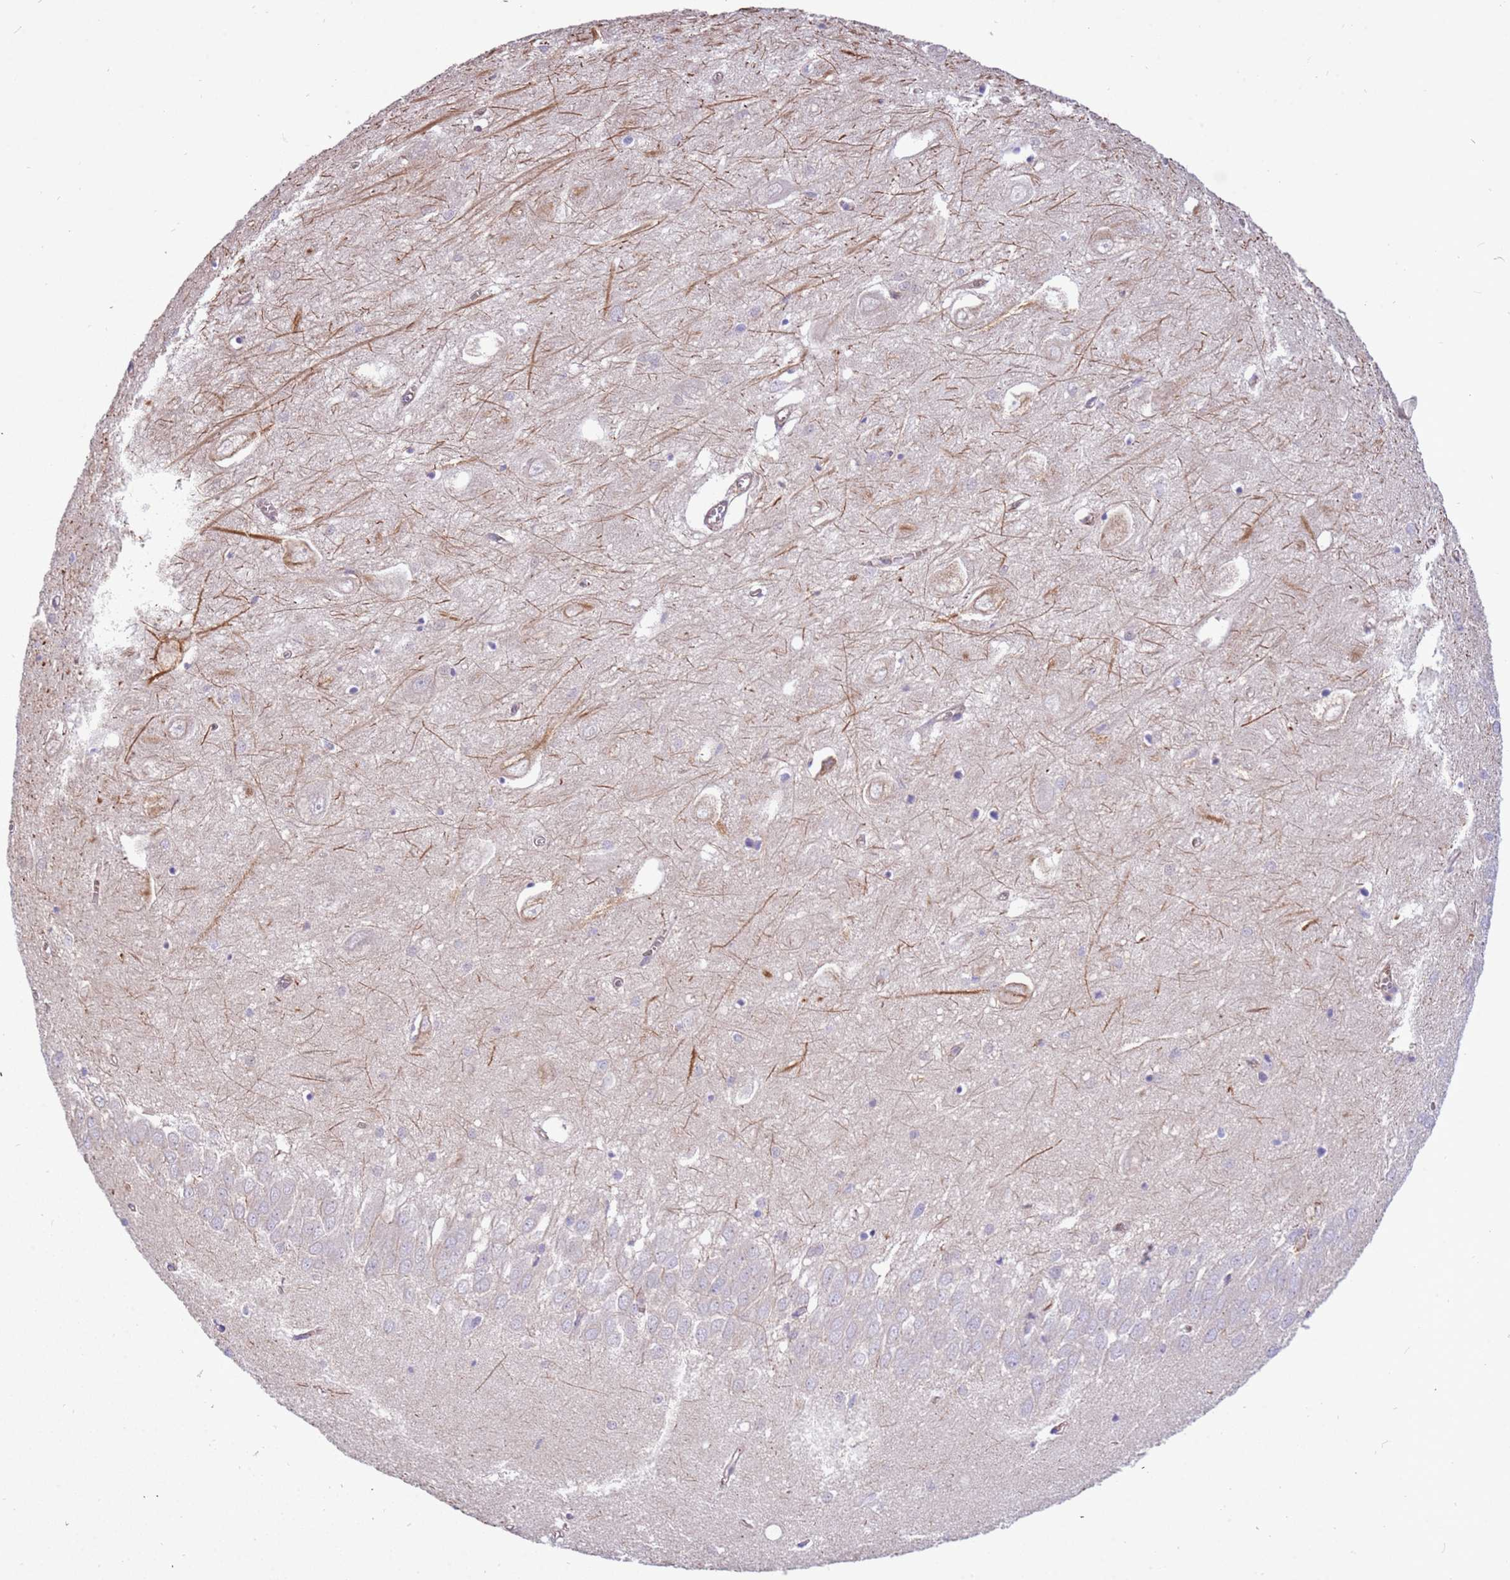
{"staining": {"intensity": "negative", "quantity": "none", "location": "none"}, "tissue": "hippocampus", "cell_type": "Glial cells", "image_type": "normal", "snomed": [{"axis": "morphology", "description": "Normal tissue, NOS"}, {"axis": "topography", "description": "Hippocampus"}], "caption": "This image is of benign hippocampus stained with IHC to label a protein in brown with the nuclei are counter-stained blue. There is no staining in glial cells.", "gene": "NAALADL1", "patient": {"sex": "female", "age": 64}}